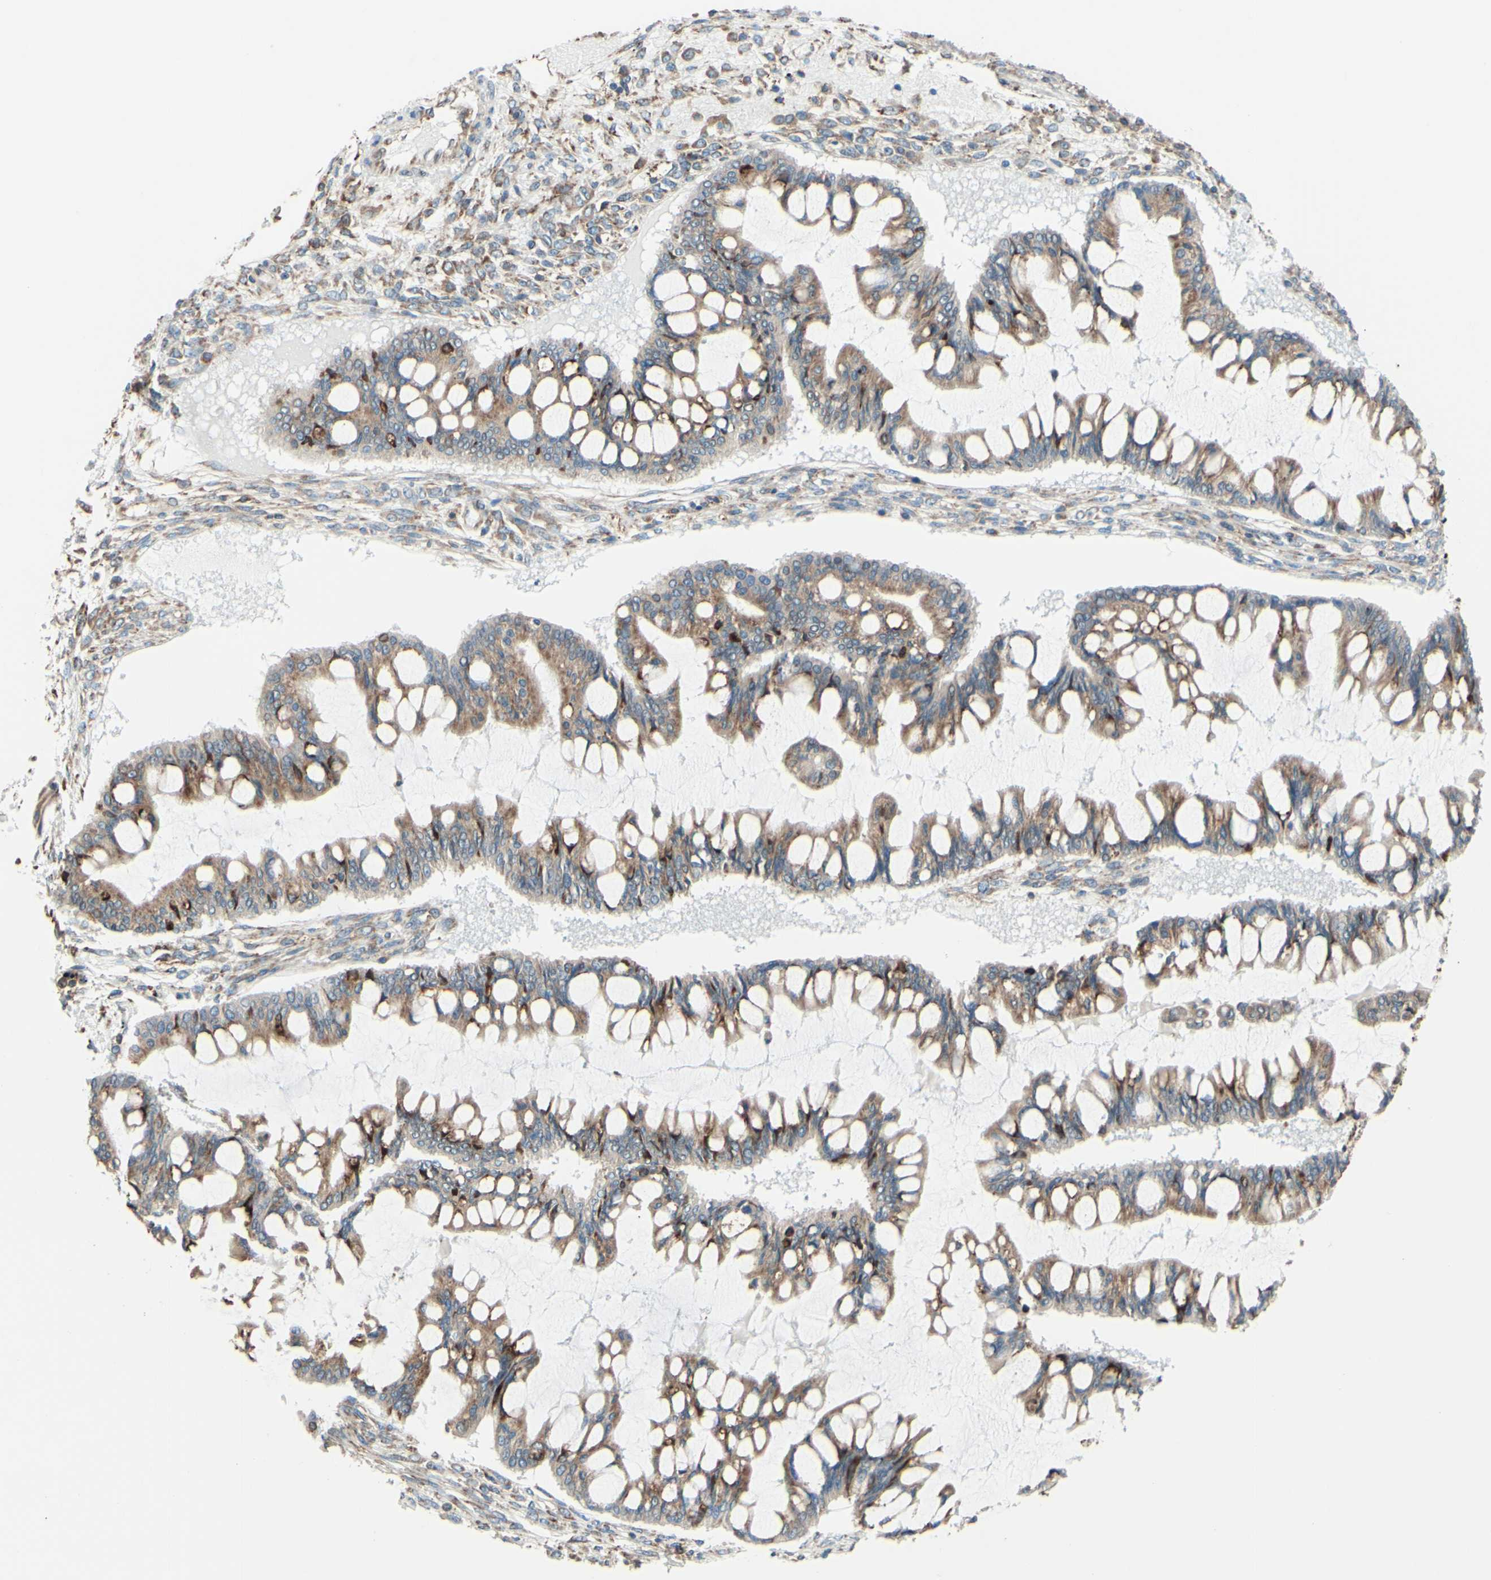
{"staining": {"intensity": "moderate", "quantity": ">75%", "location": "cytoplasmic/membranous"}, "tissue": "ovarian cancer", "cell_type": "Tumor cells", "image_type": "cancer", "snomed": [{"axis": "morphology", "description": "Cystadenocarcinoma, mucinous, NOS"}, {"axis": "topography", "description": "Ovary"}], "caption": "Immunohistochemical staining of mucinous cystadenocarcinoma (ovarian) reveals medium levels of moderate cytoplasmic/membranous positivity in approximately >75% of tumor cells.", "gene": "DNAJB11", "patient": {"sex": "female", "age": 73}}